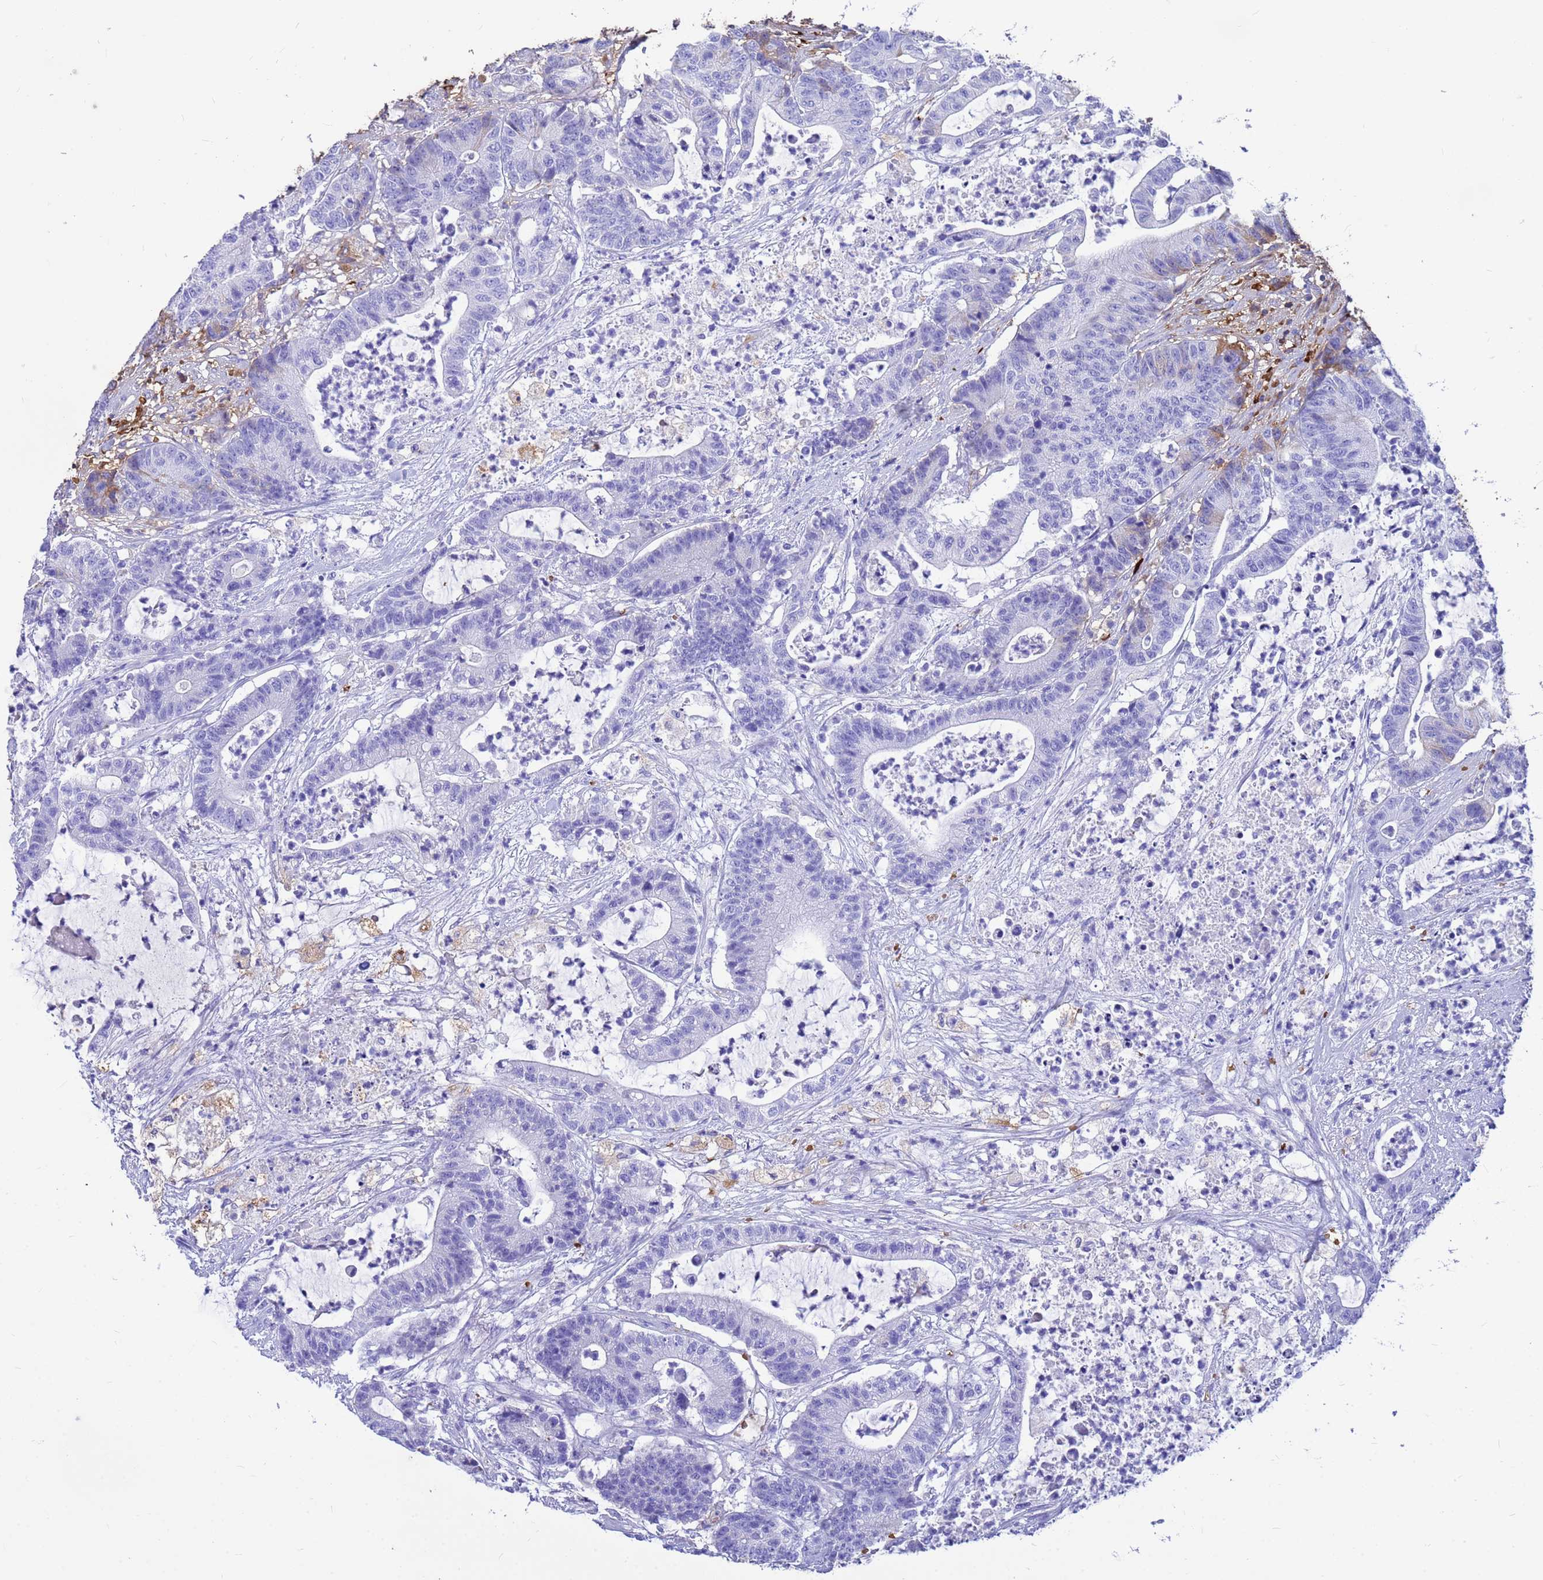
{"staining": {"intensity": "negative", "quantity": "none", "location": "none"}, "tissue": "colorectal cancer", "cell_type": "Tumor cells", "image_type": "cancer", "snomed": [{"axis": "morphology", "description": "Adenocarcinoma, NOS"}, {"axis": "topography", "description": "Colon"}], "caption": "There is no significant staining in tumor cells of colorectal cancer. Brightfield microscopy of immunohistochemistry (IHC) stained with DAB (3,3'-diaminobenzidine) (brown) and hematoxylin (blue), captured at high magnification.", "gene": "HBA2", "patient": {"sex": "female", "age": 84}}